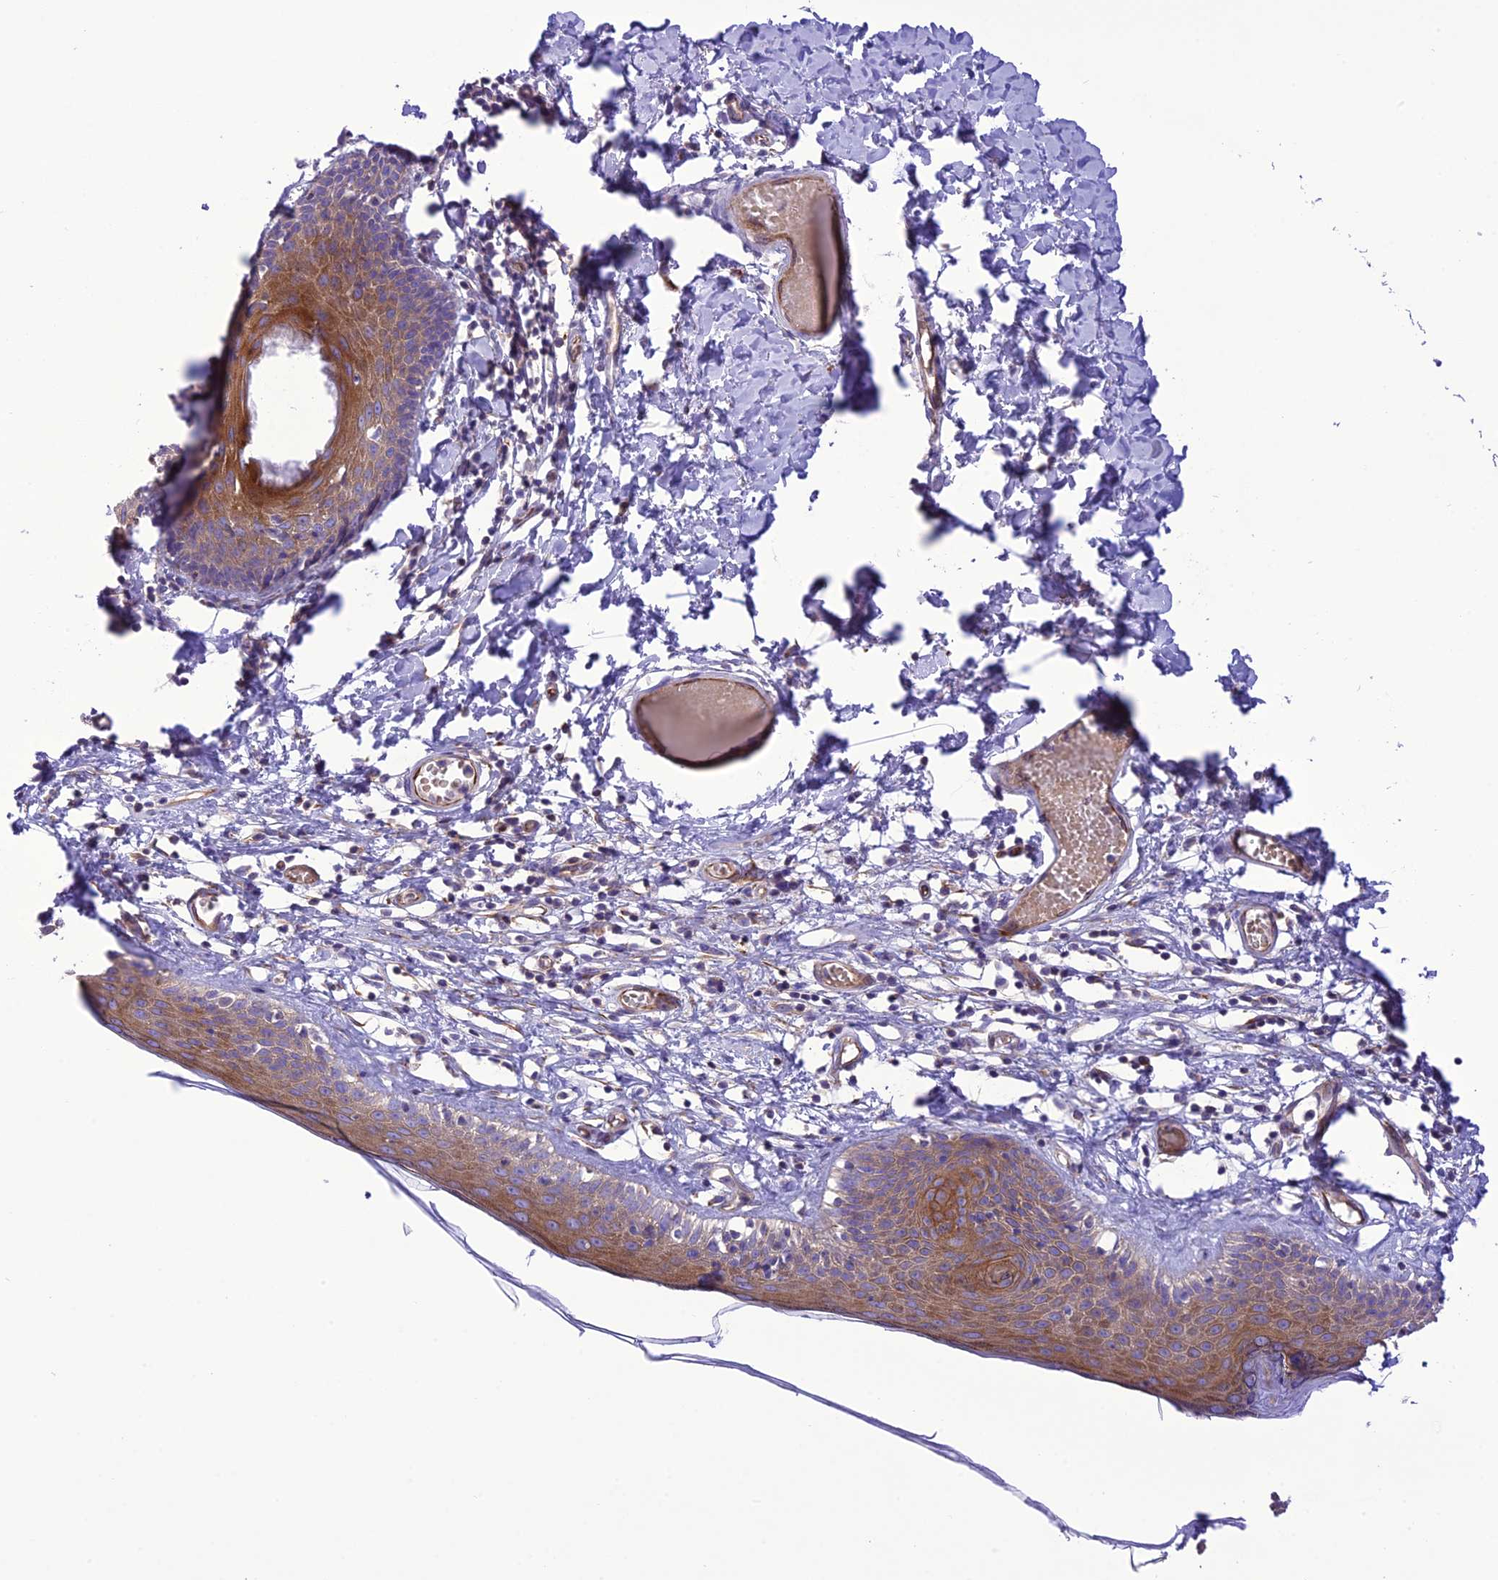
{"staining": {"intensity": "moderate", "quantity": "25%-75%", "location": "cytoplasmic/membranous"}, "tissue": "skin", "cell_type": "Epidermal cells", "image_type": "normal", "snomed": [{"axis": "morphology", "description": "Normal tissue, NOS"}, {"axis": "topography", "description": "Adipose tissue"}, {"axis": "topography", "description": "Vascular tissue"}, {"axis": "topography", "description": "Vulva"}, {"axis": "topography", "description": "Peripheral nerve tissue"}], "caption": "The micrograph reveals staining of normal skin, revealing moderate cytoplasmic/membranous protein expression (brown color) within epidermal cells.", "gene": "PPFIA3", "patient": {"sex": "female", "age": 86}}